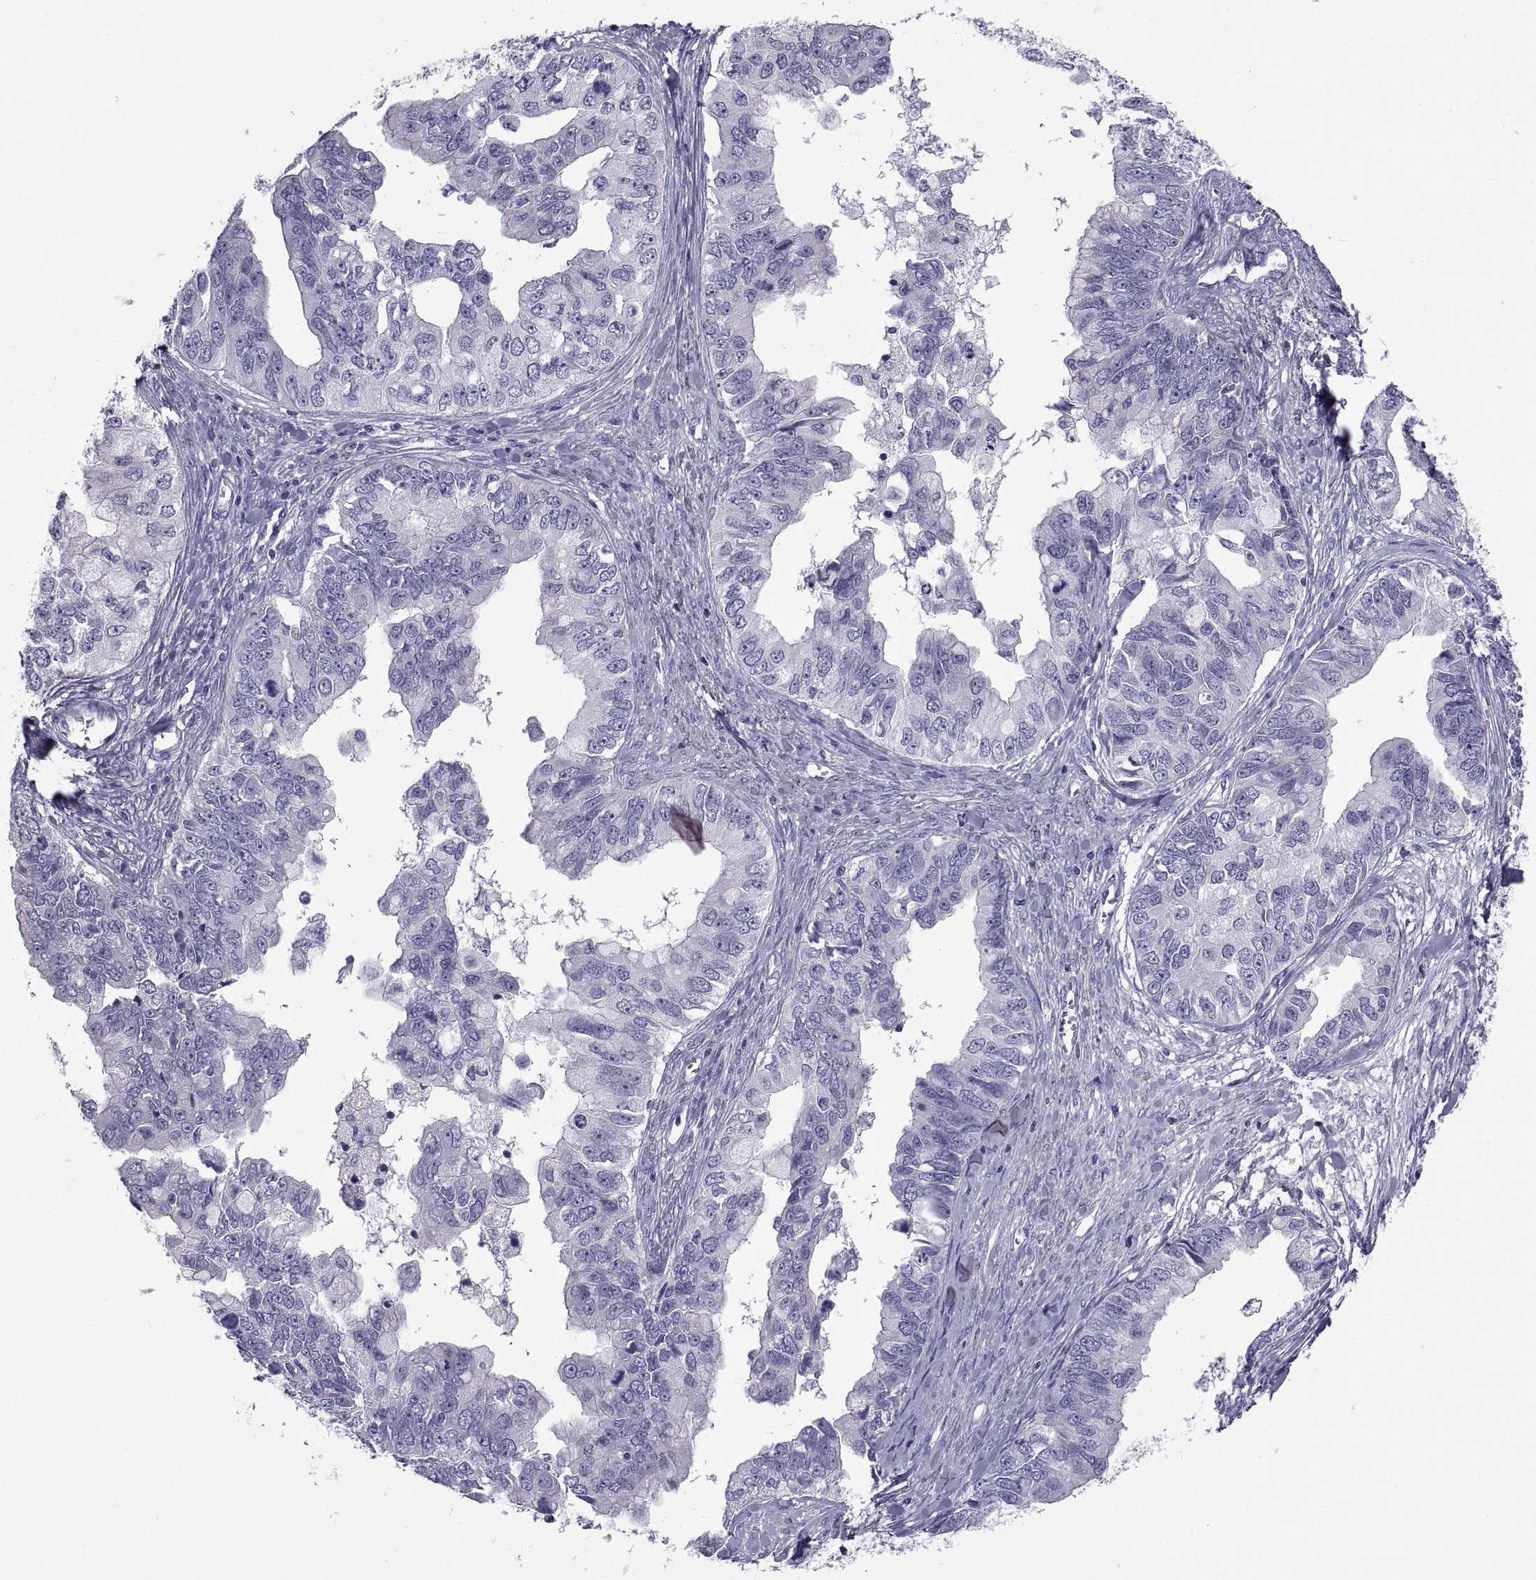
{"staining": {"intensity": "negative", "quantity": "none", "location": "none"}, "tissue": "ovarian cancer", "cell_type": "Tumor cells", "image_type": "cancer", "snomed": [{"axis": "morphology", "description": "Cystadenocarcinoma, mucinous, NOS"}, {"axis": "topography", "description": "Ovary"}], "caption": "Micrograph shows no protein expression in tumor cells of ovarian cancer (mucinous cystadenocarcinoma) tissue.", "gene": "NPTX2", "patient": {"sex": "female", "age": 76}}